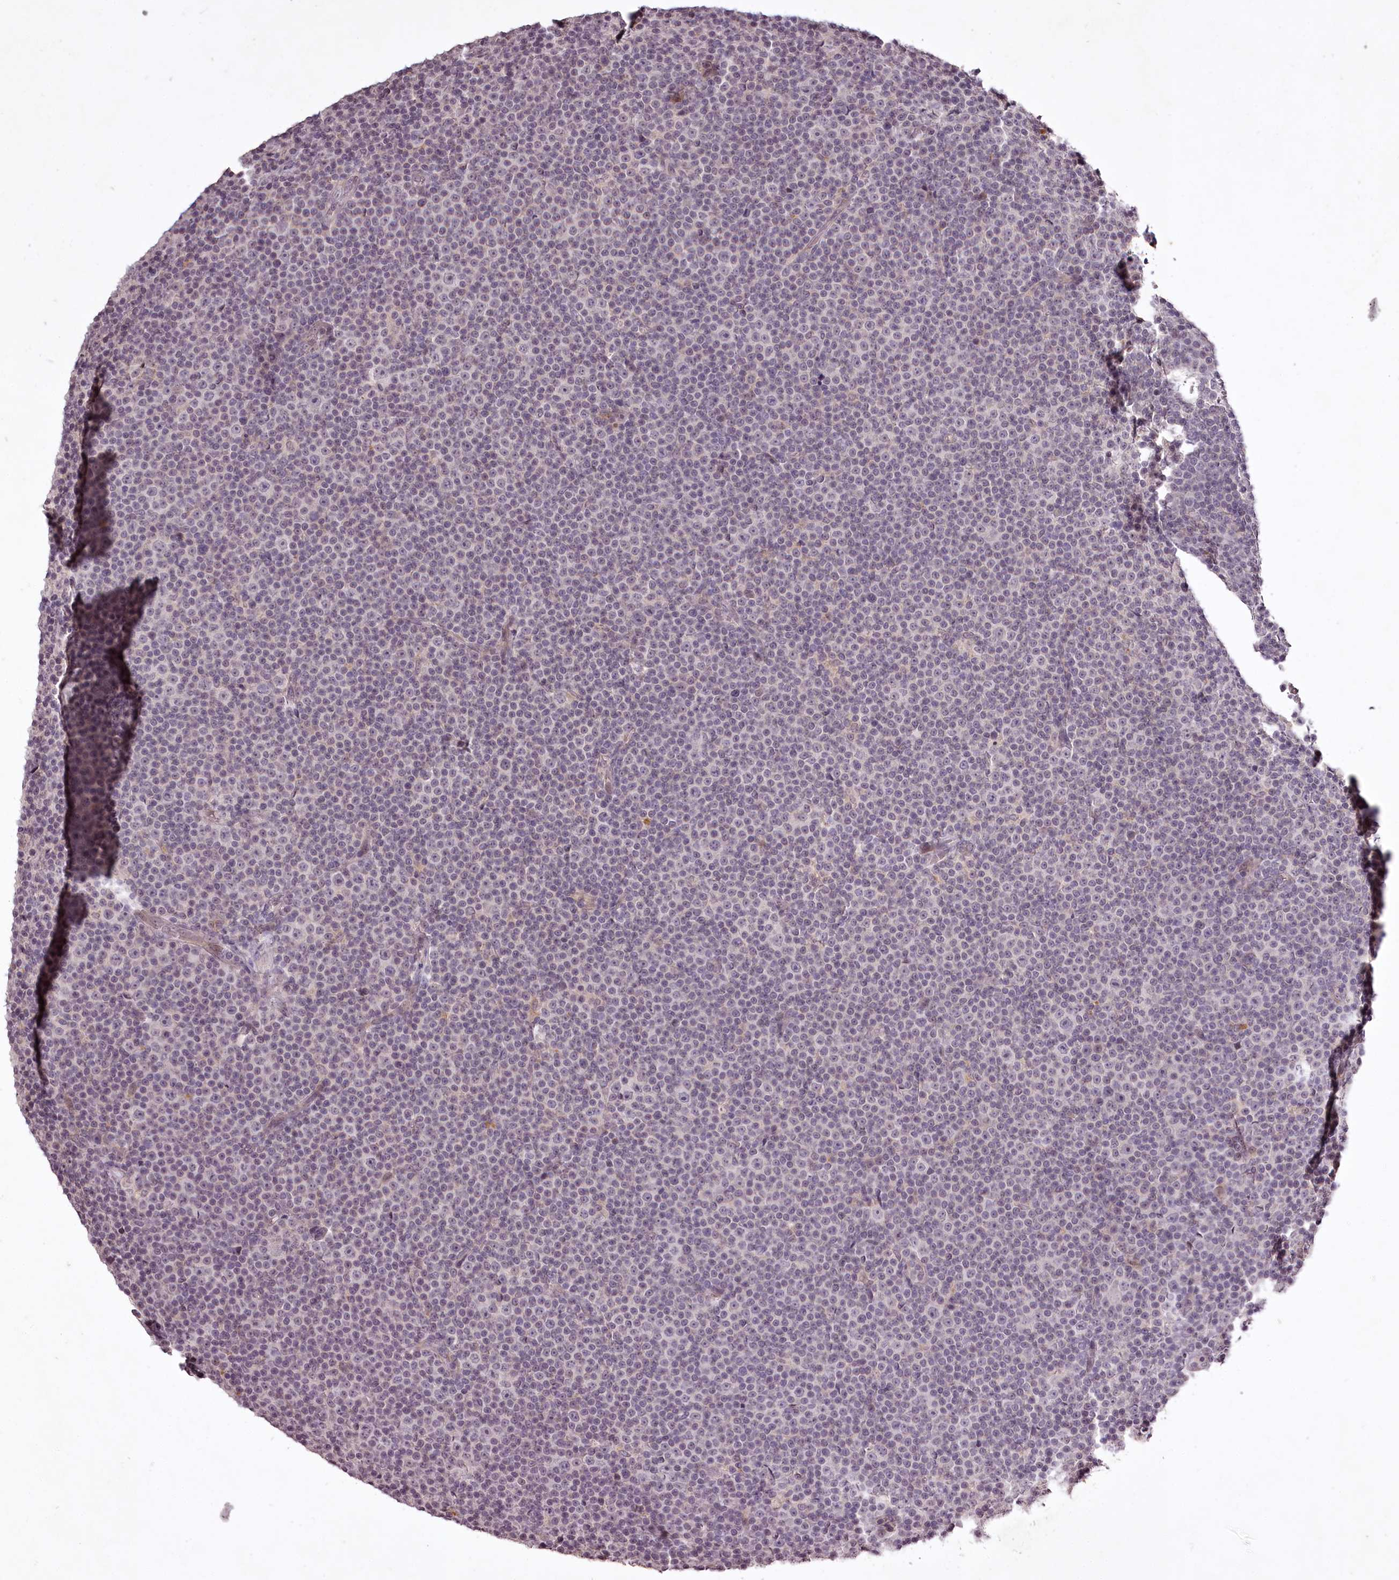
{"staining": {"intensity": "negative", "quantity": "none", "location": "none"}, "tissue": "lymphoma", "cell_type": "Tumor cells", "image_type": "cancer", "snomed": [{"axis": "morphology", "description": "Malignant lymphoma, non-Hodgkin's type, Low grade"}, {"axis": "topography", "description": "Lymph node"}], "caption": "A histopathology image of malignant lymphoma, non-Hodgkin's type (low-grade) stained for a protein demonstrates no brown staining in tumor cells.", "gene": "RBMXL2", "patient": {"sex": "female", "age": 67}}